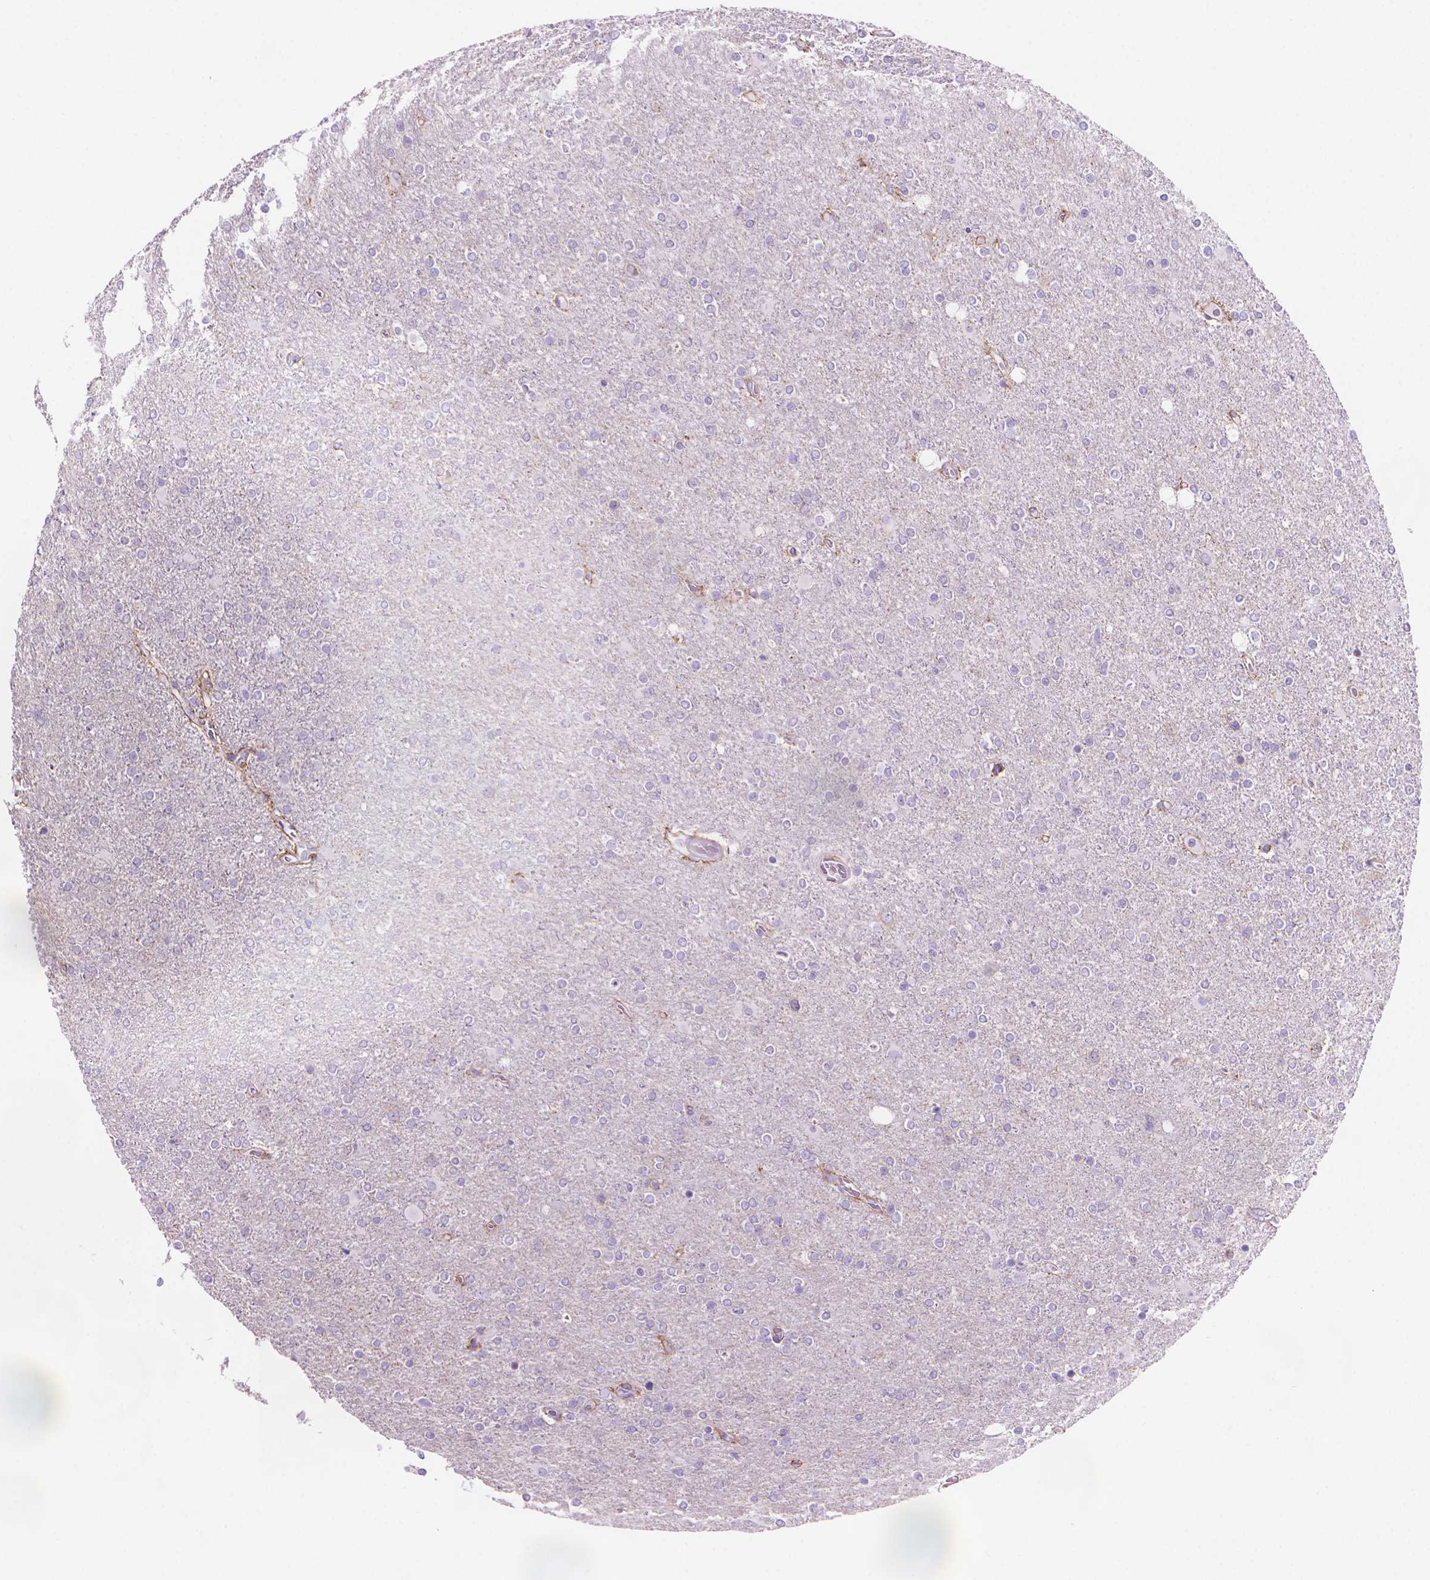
{"staining": {"intensity": "negative", "quantity": "none", "location": "none"}, "tissue": "glioma", "cell_type": "Tumor cells", "image_type": "cancer", "snomed": [{"axis": "morphology", "description": "Glioma, malignant, High grade"}, {"axis": "topography", "description": "Cerebral cortex"}], "caption": "Immunohistochemistry (IHC) micrograph of glioma stained for a protein (brown), which reveals no staining in tumor cells.", "gene": "ENSG00000187186", "patient": {"sex": "male", "age": 70}}